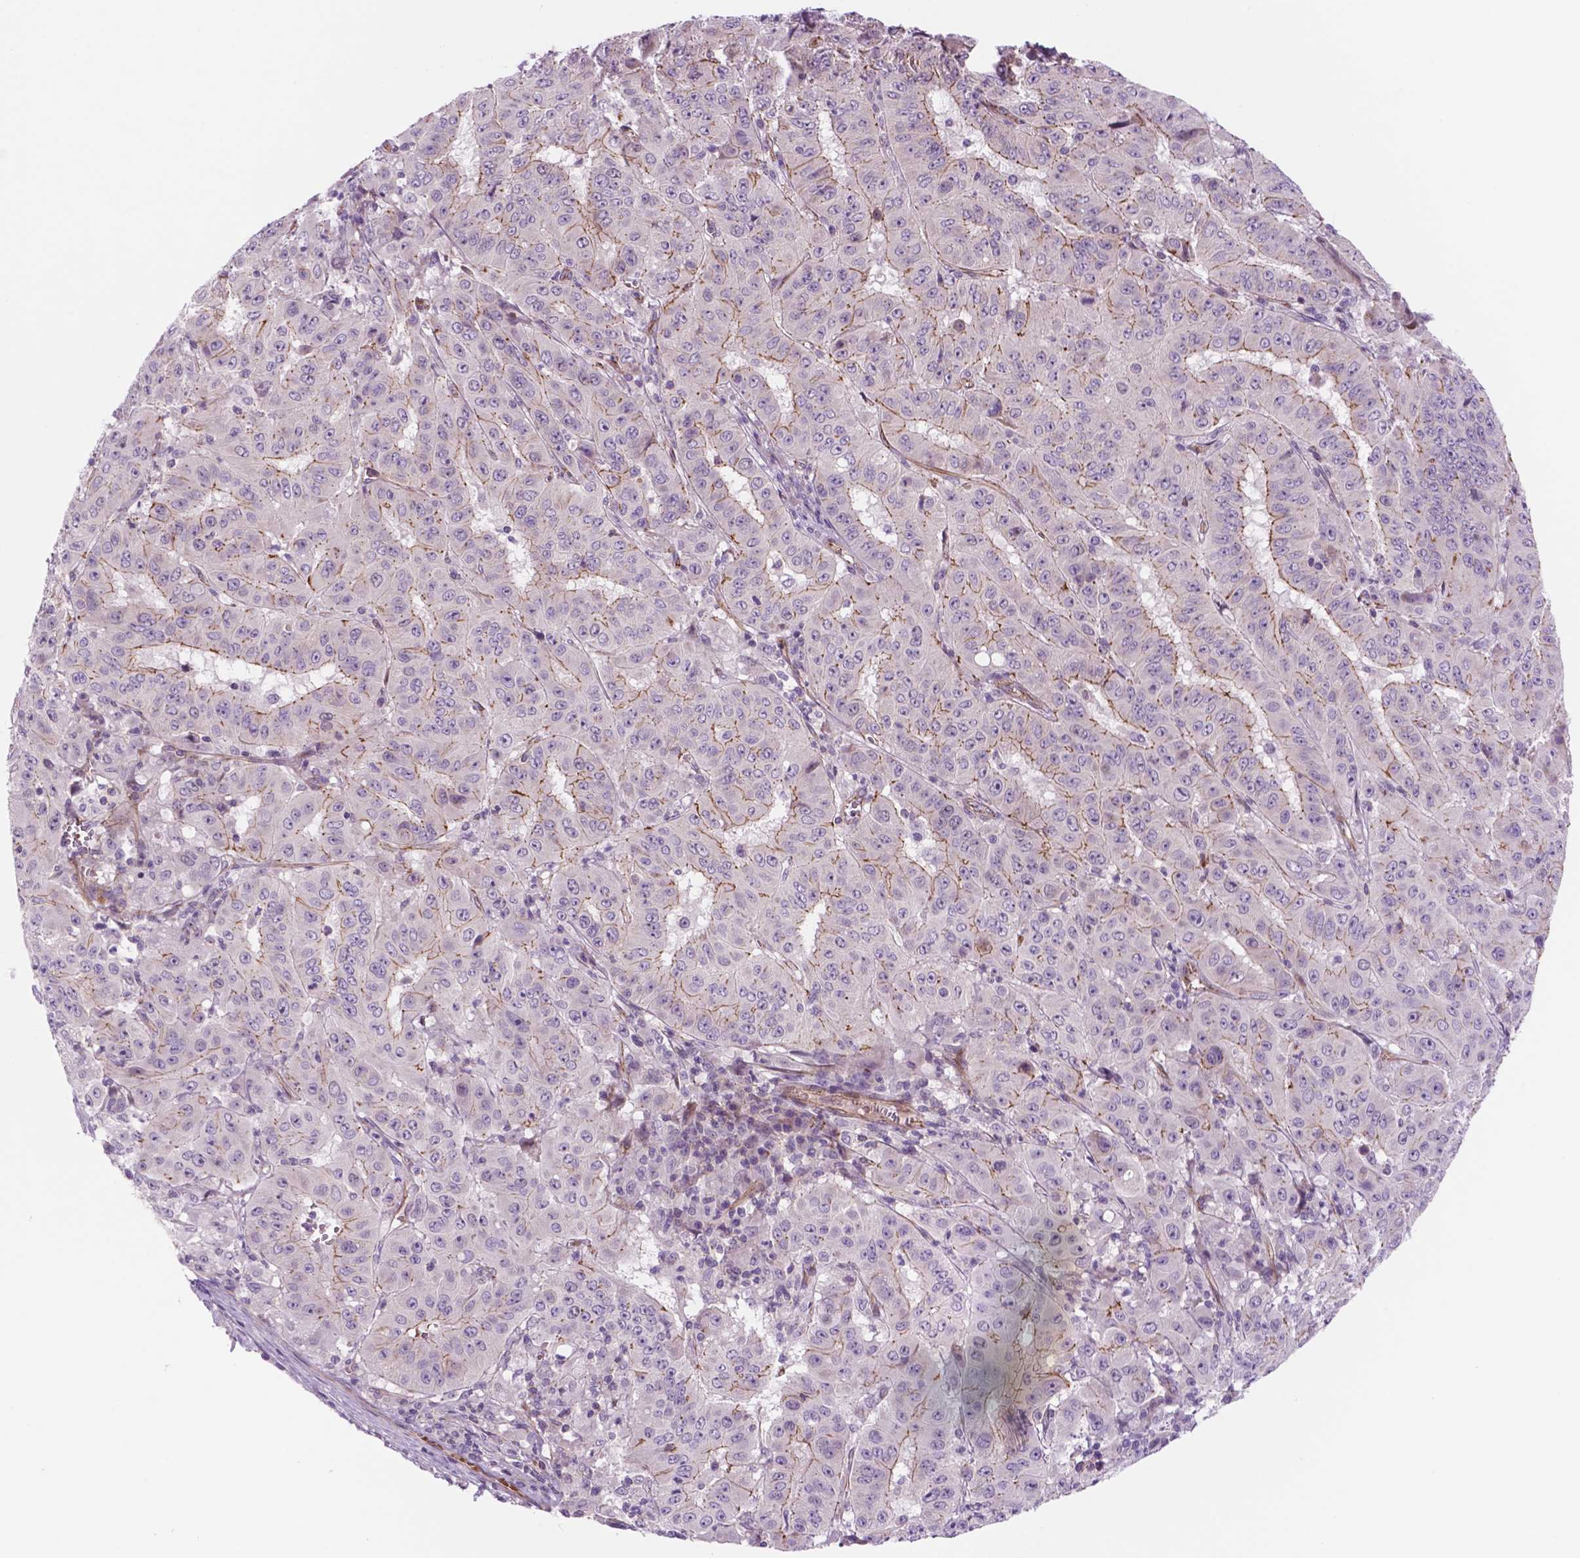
{"staining": {"intensity": "moderate", "quantity": "<25%", "location": "cytoplasmic/membranous"}, "tissue": "pancreatic cancer", "cell_type": "Tumor cells", "image_type": "cancer", "snomed": [{"axis": "morphology", "description": "Adenocarcinoma, NOS"}, {"axis": "topography", "description": "Pancreas"}], "caption": "Pancreatic adenocarcinoma stained with a protein marker demonstrates moderate staining in tumor cells.", "gene": "RND3", "patient": {"sex": "male", "age": 63}}